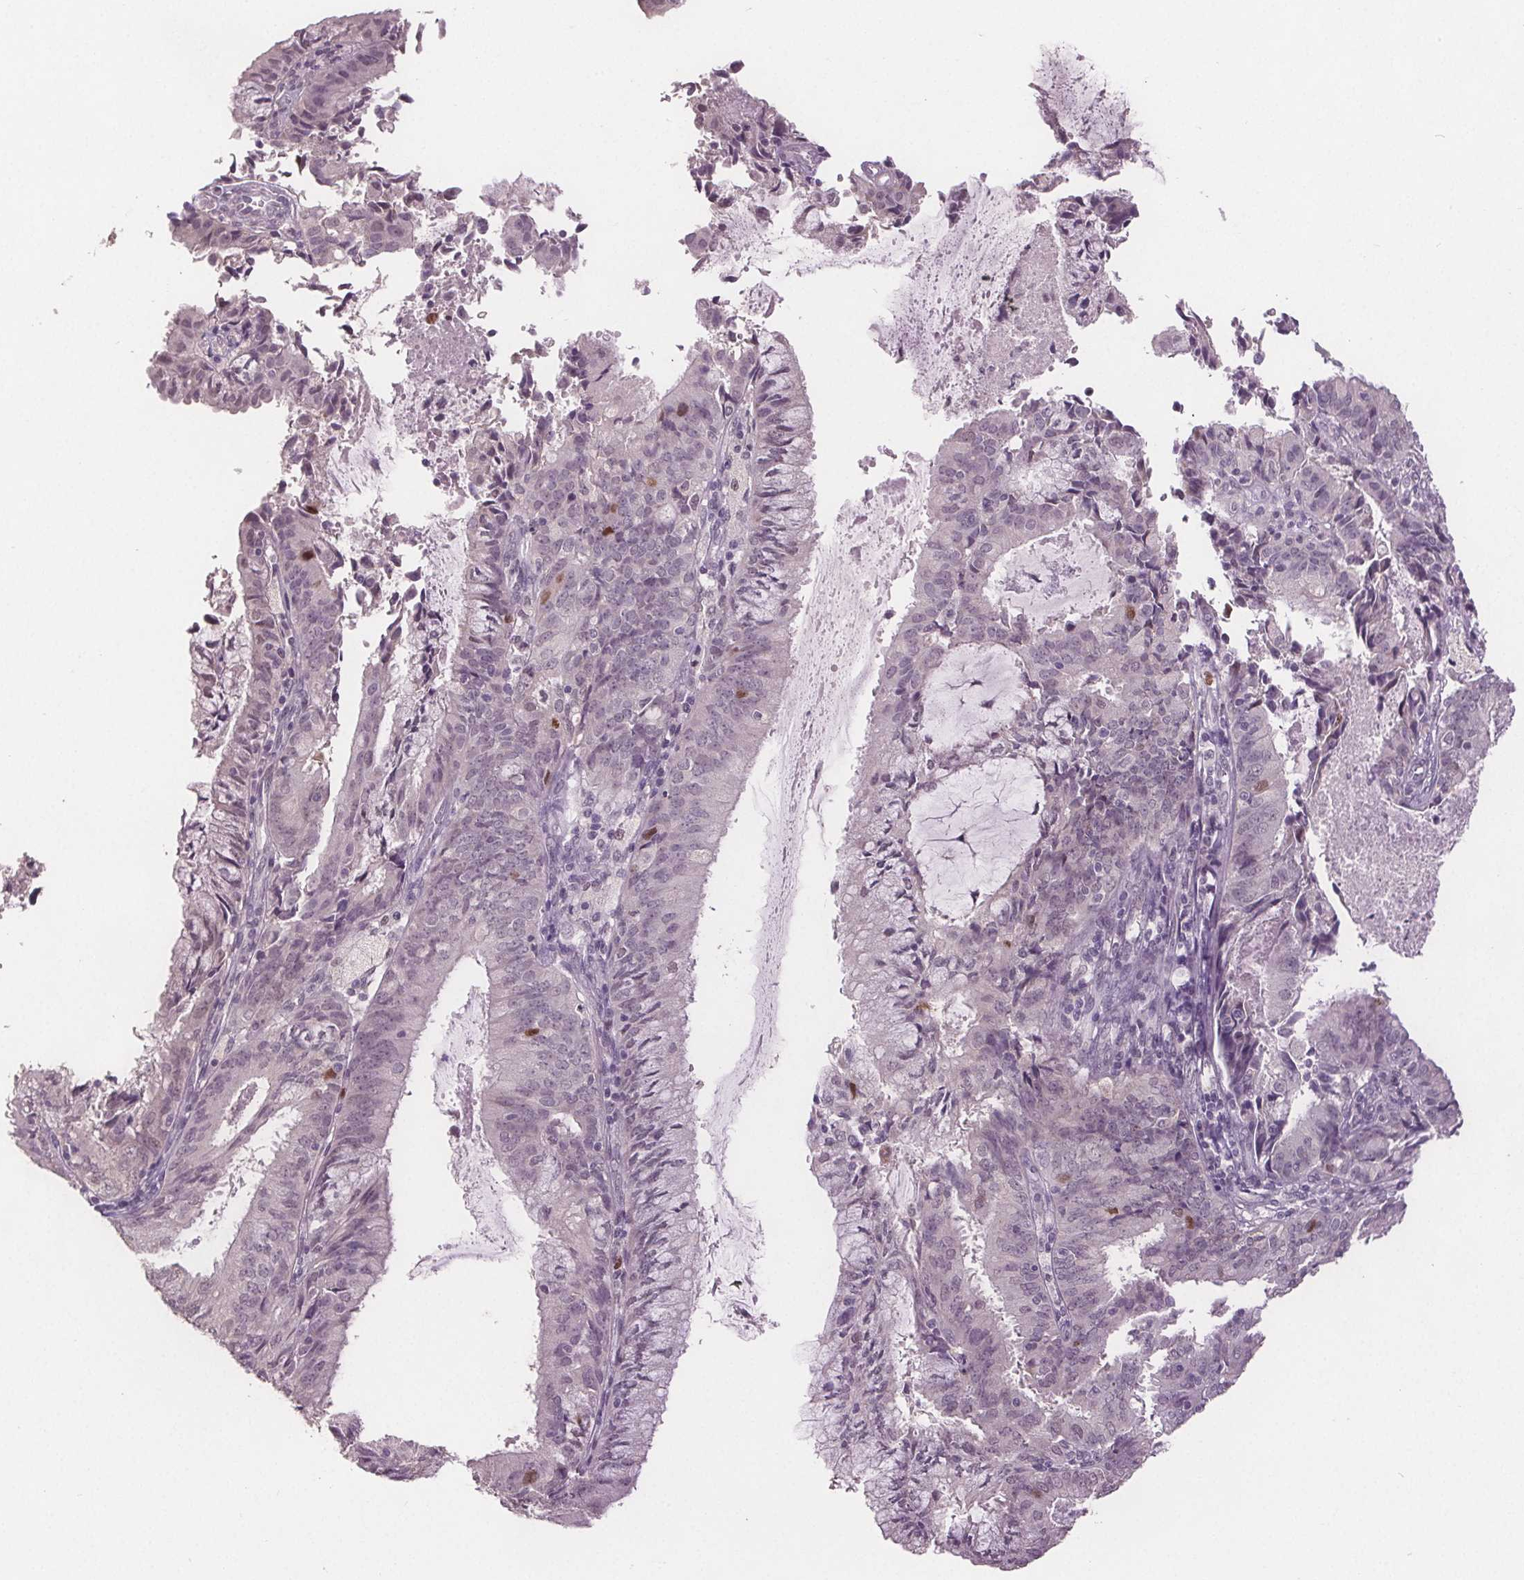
{"staining": {"intensity": "negative", "quantity": "none", "location": "none"}, "tissue": "endometrial cancer", "cell_type": "Tumor cells", "image_type": "cancer", "snomed": [{"axis": "morphology", "description": "Adenocarcinoma, NOS"}, {"axis": "topography", "description": "Endometrium"}], "caption": "This is an immunohistochemistry micrograph of human adenocarcinoma (endometrial). There is no positivity in tumor cells.", "gene": "CENPF", "patient": {"sex": "female", "age": 57}}